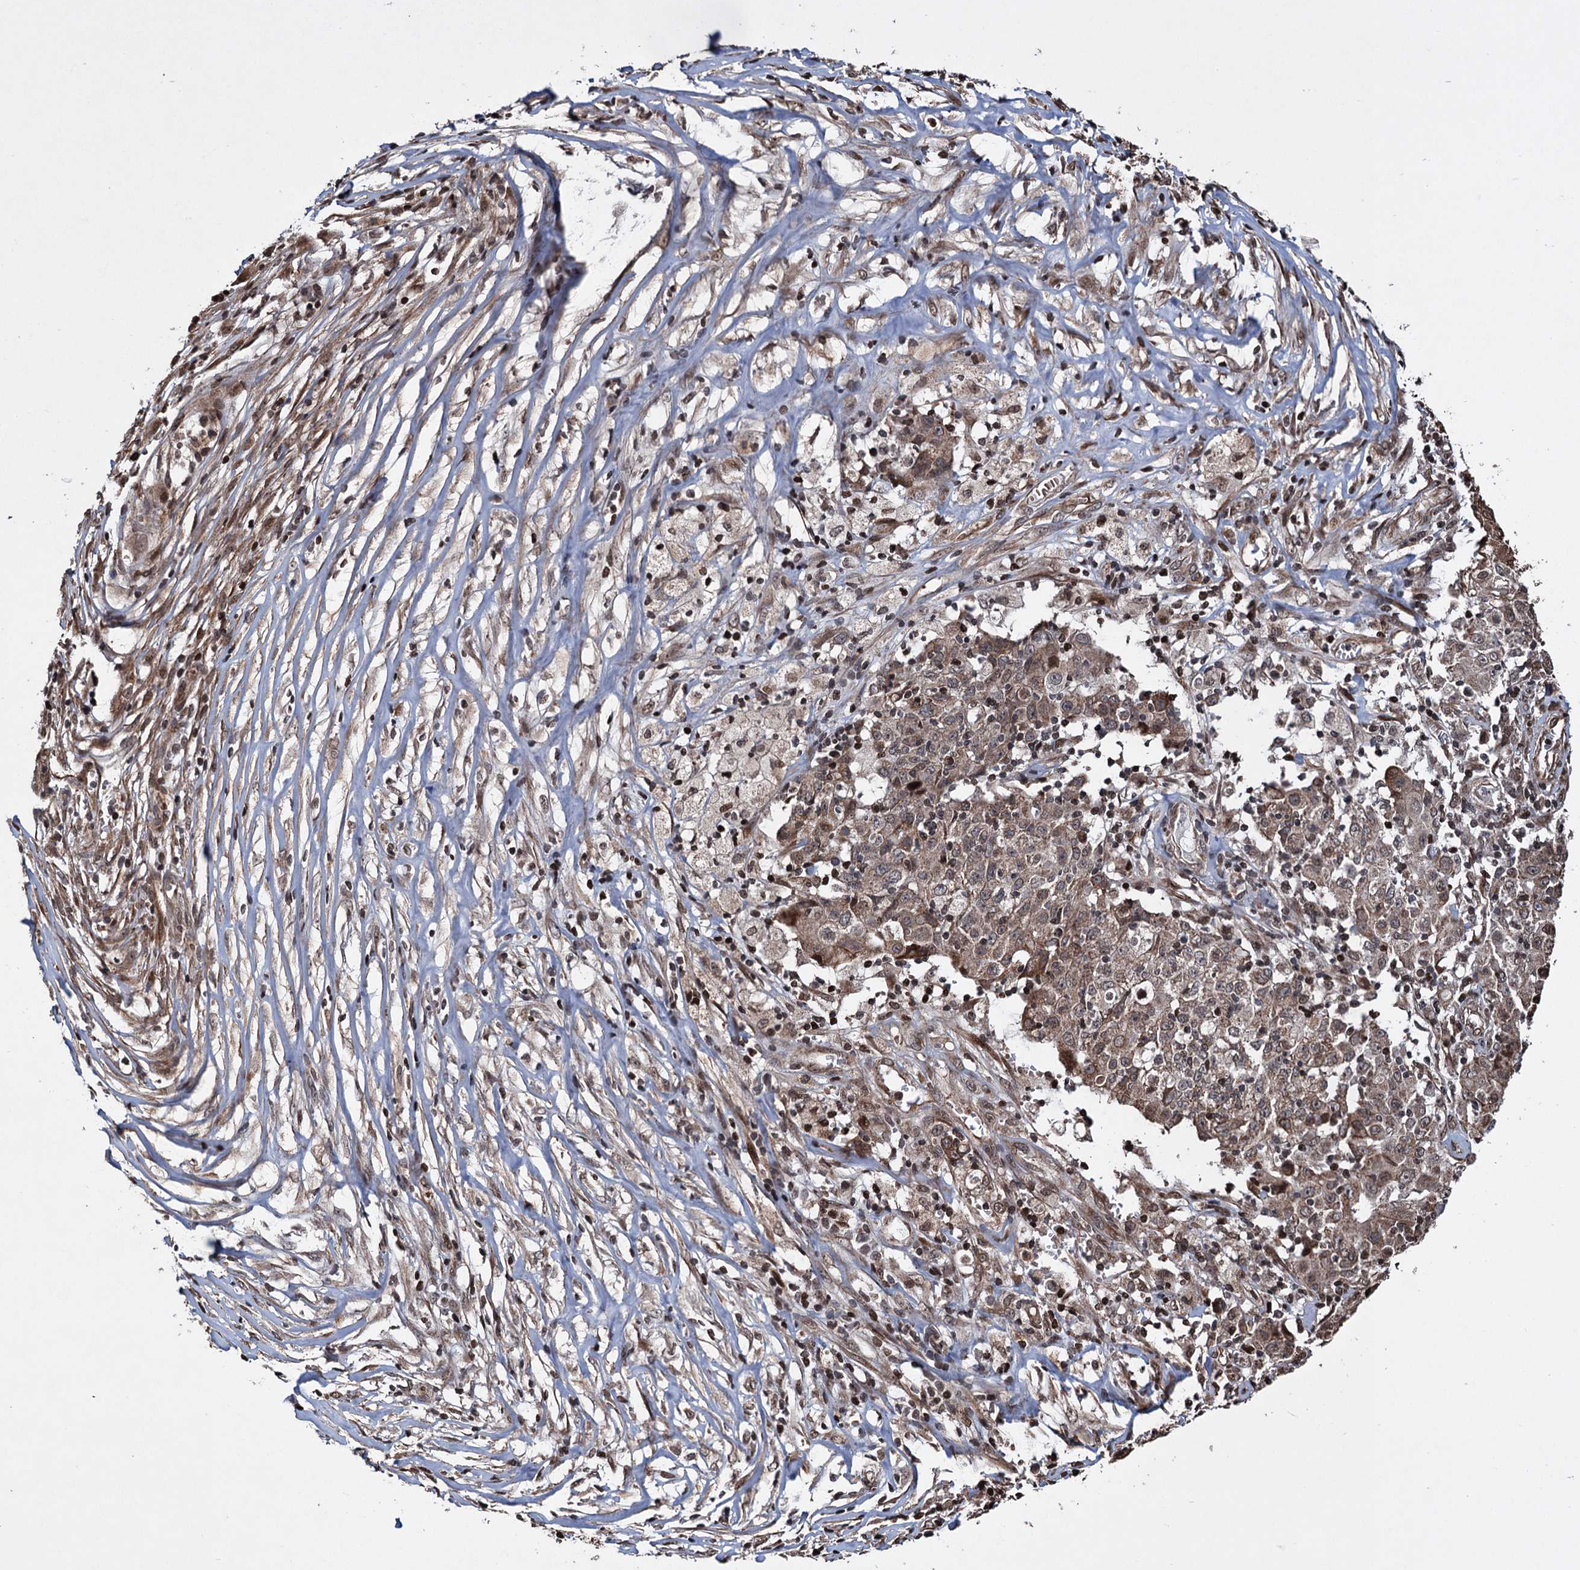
{"staining": {"intensity": "moderate", "quantity": ">75%", "location": "cytoplasmic/membranous,nuclear"}, "tissue": "ovarian cancer", "cell_type": "Tumor cells", "image_type": "cancer", "snomed": [{"axis": "morphology", "description": "Carcinoma, endometroid"}, {"axis": "topography", "description": "Ovary"}], "caption": "Protein expression analysis of human ovarian endometroid carcinoma reveals moderate cytoplasmic/membranous and nuclear positivity in approximately >75% of tumor cells.", "gene": "EYA4", "patient": {"sex": "female", "age": 42}}